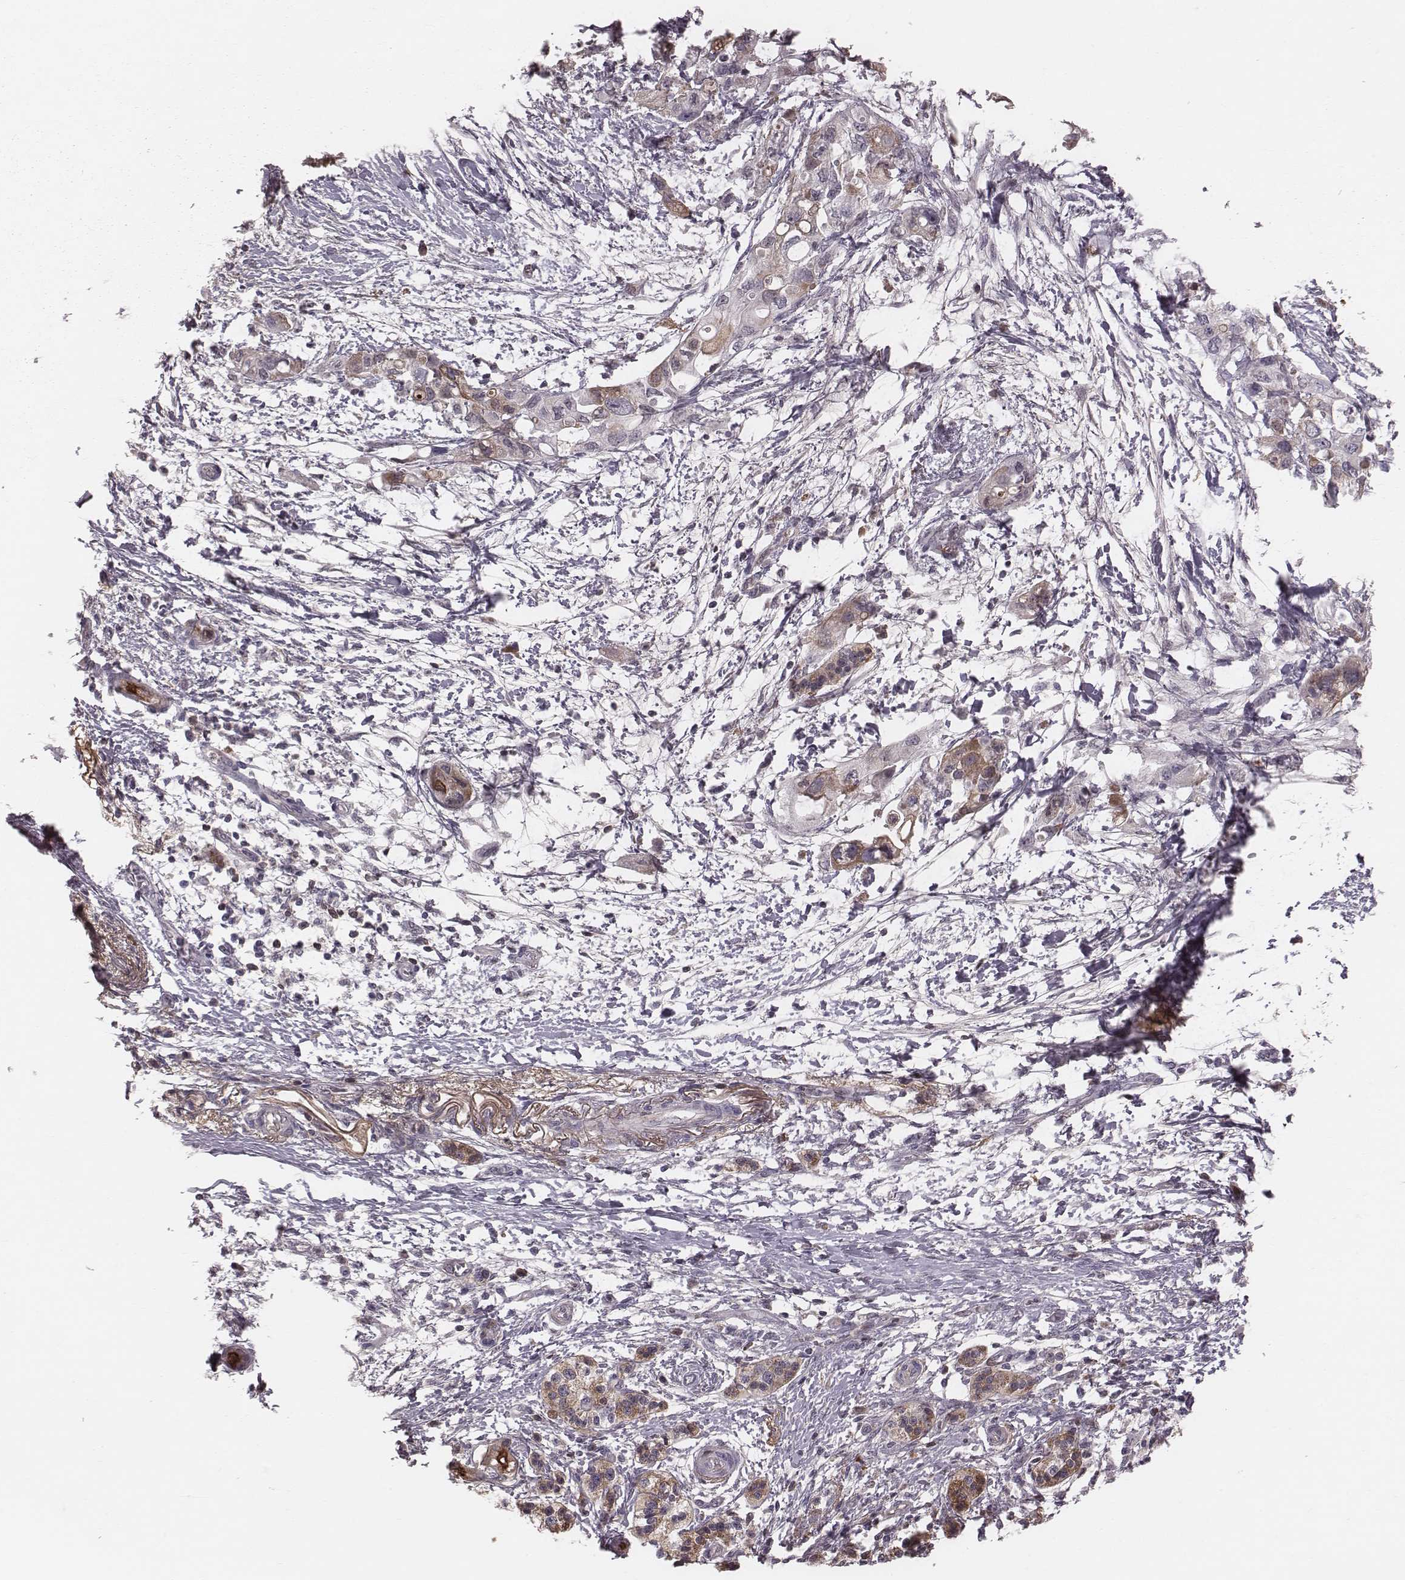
{"staining": {"intensity": "moderate", "quantity": "<25%", "location": "cytoplasmic/membranous"}, "tissue": "pancreatic cancer", "cell_type": "Tumor cells", "image_type": "cancer", "snomed": [{"axis": "morphology", "description": "Adenocarcinoma, NOS"}, {"axis": "topography", "description": "Pancreas"}], "caption": "Immunohistochemical staining of human pancreatic cancer displays moderate cytoplasmic/membranous protein expression in approximately <25% of tumor cells.", "gene": "CFTR", "patient": {"sex": "female", "age": 72}}